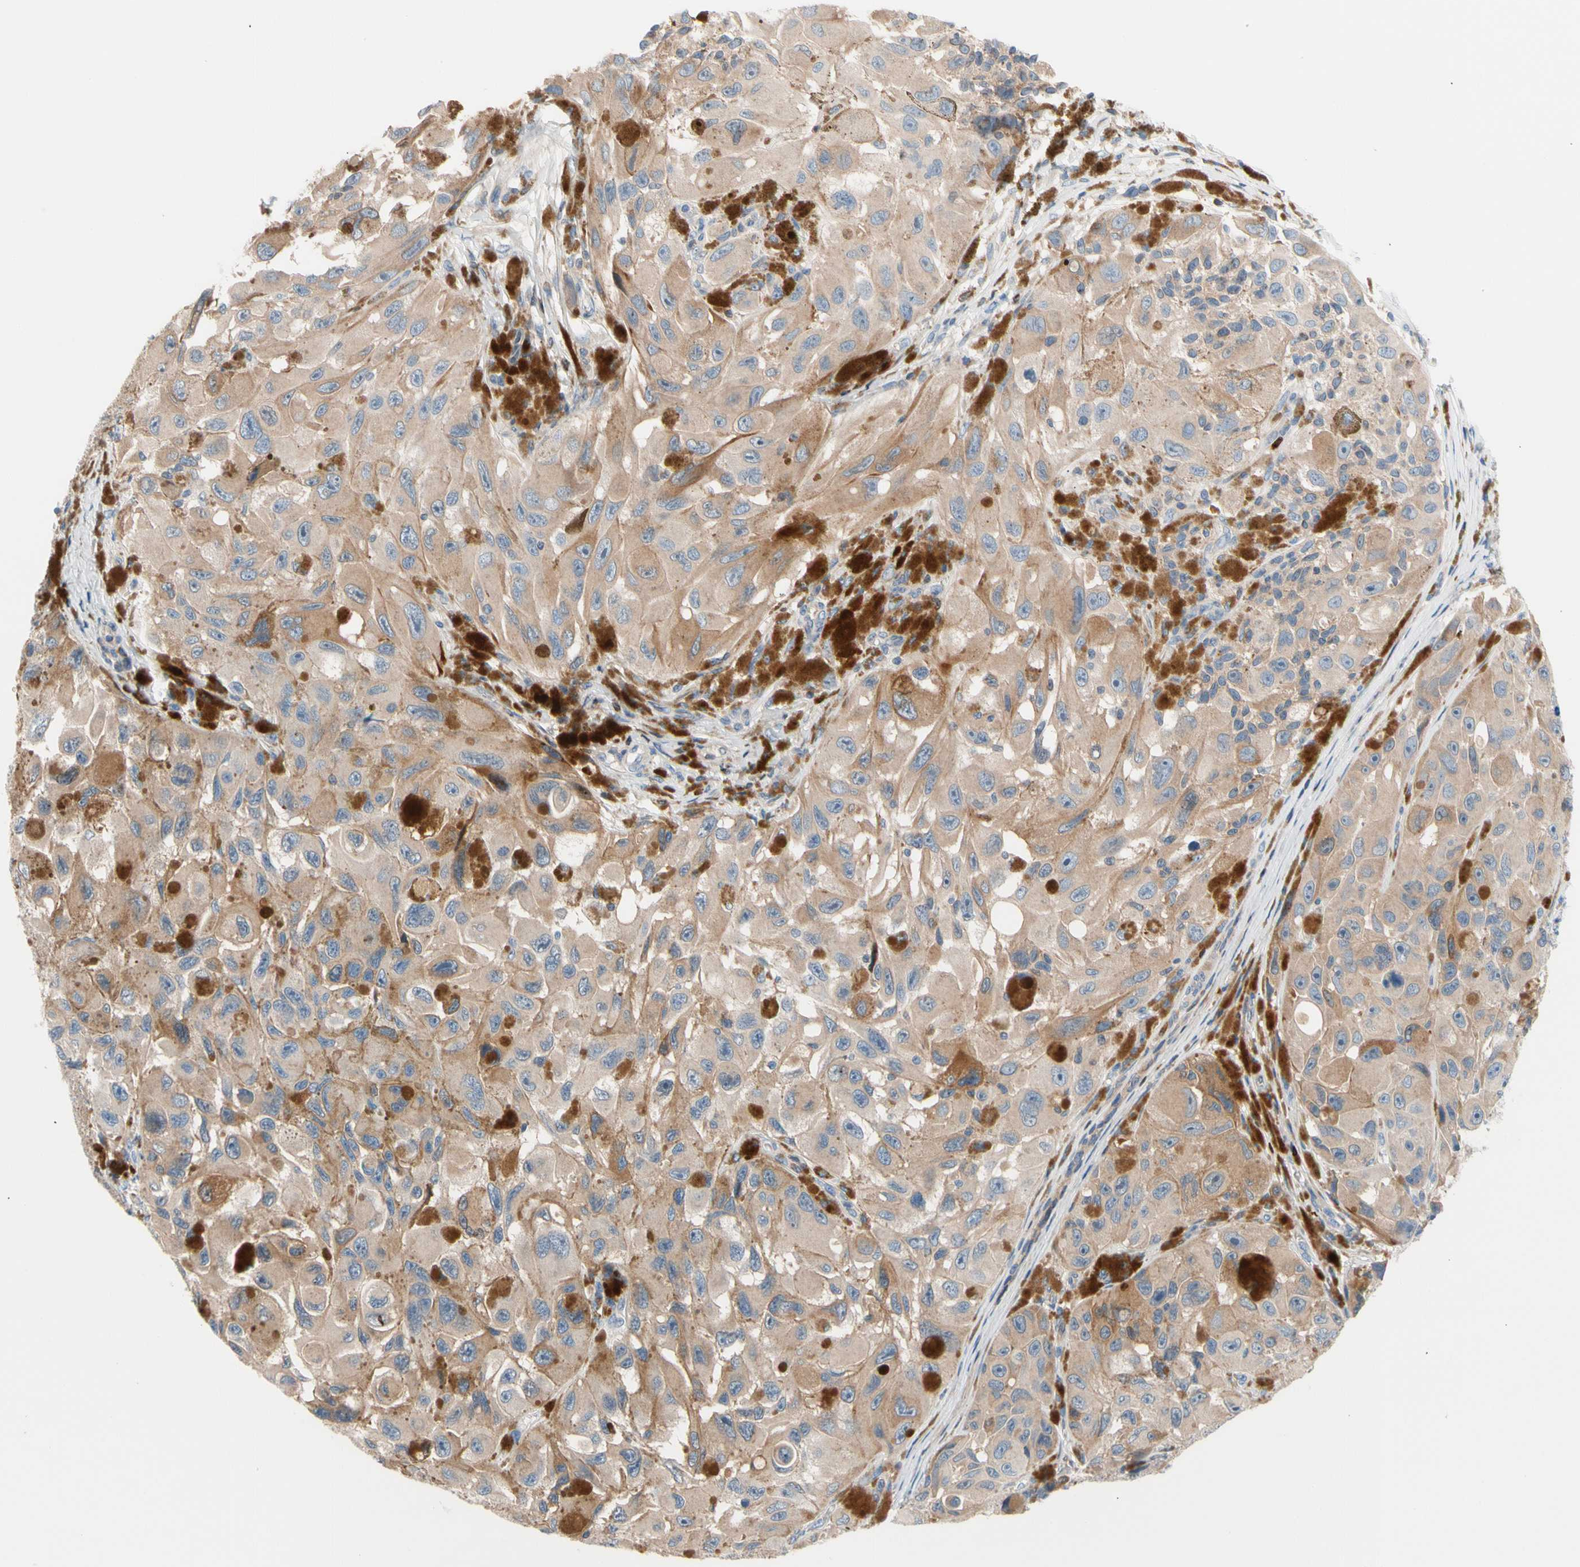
{"staining": {"intensity": "weak", "quantity": ">75%", "location": "cytoplasmic/membranous"}, "tissue": "melanoma", "cell_type": "Tumor cells", "image_type": "cancer", "snomed": [{"axis": "morphology", "description": "Malignant melanoma, NOS"}, {"axis": "topography", "description": "Skin"}], "caption": "Malignant melanoma stained with a brown dye exhibits weak cytoplasmic/membranous positive staining in about >75% of tumor cells.", "gene": "MAP3K3", "patient": {"sex": "female", "age": 73}}